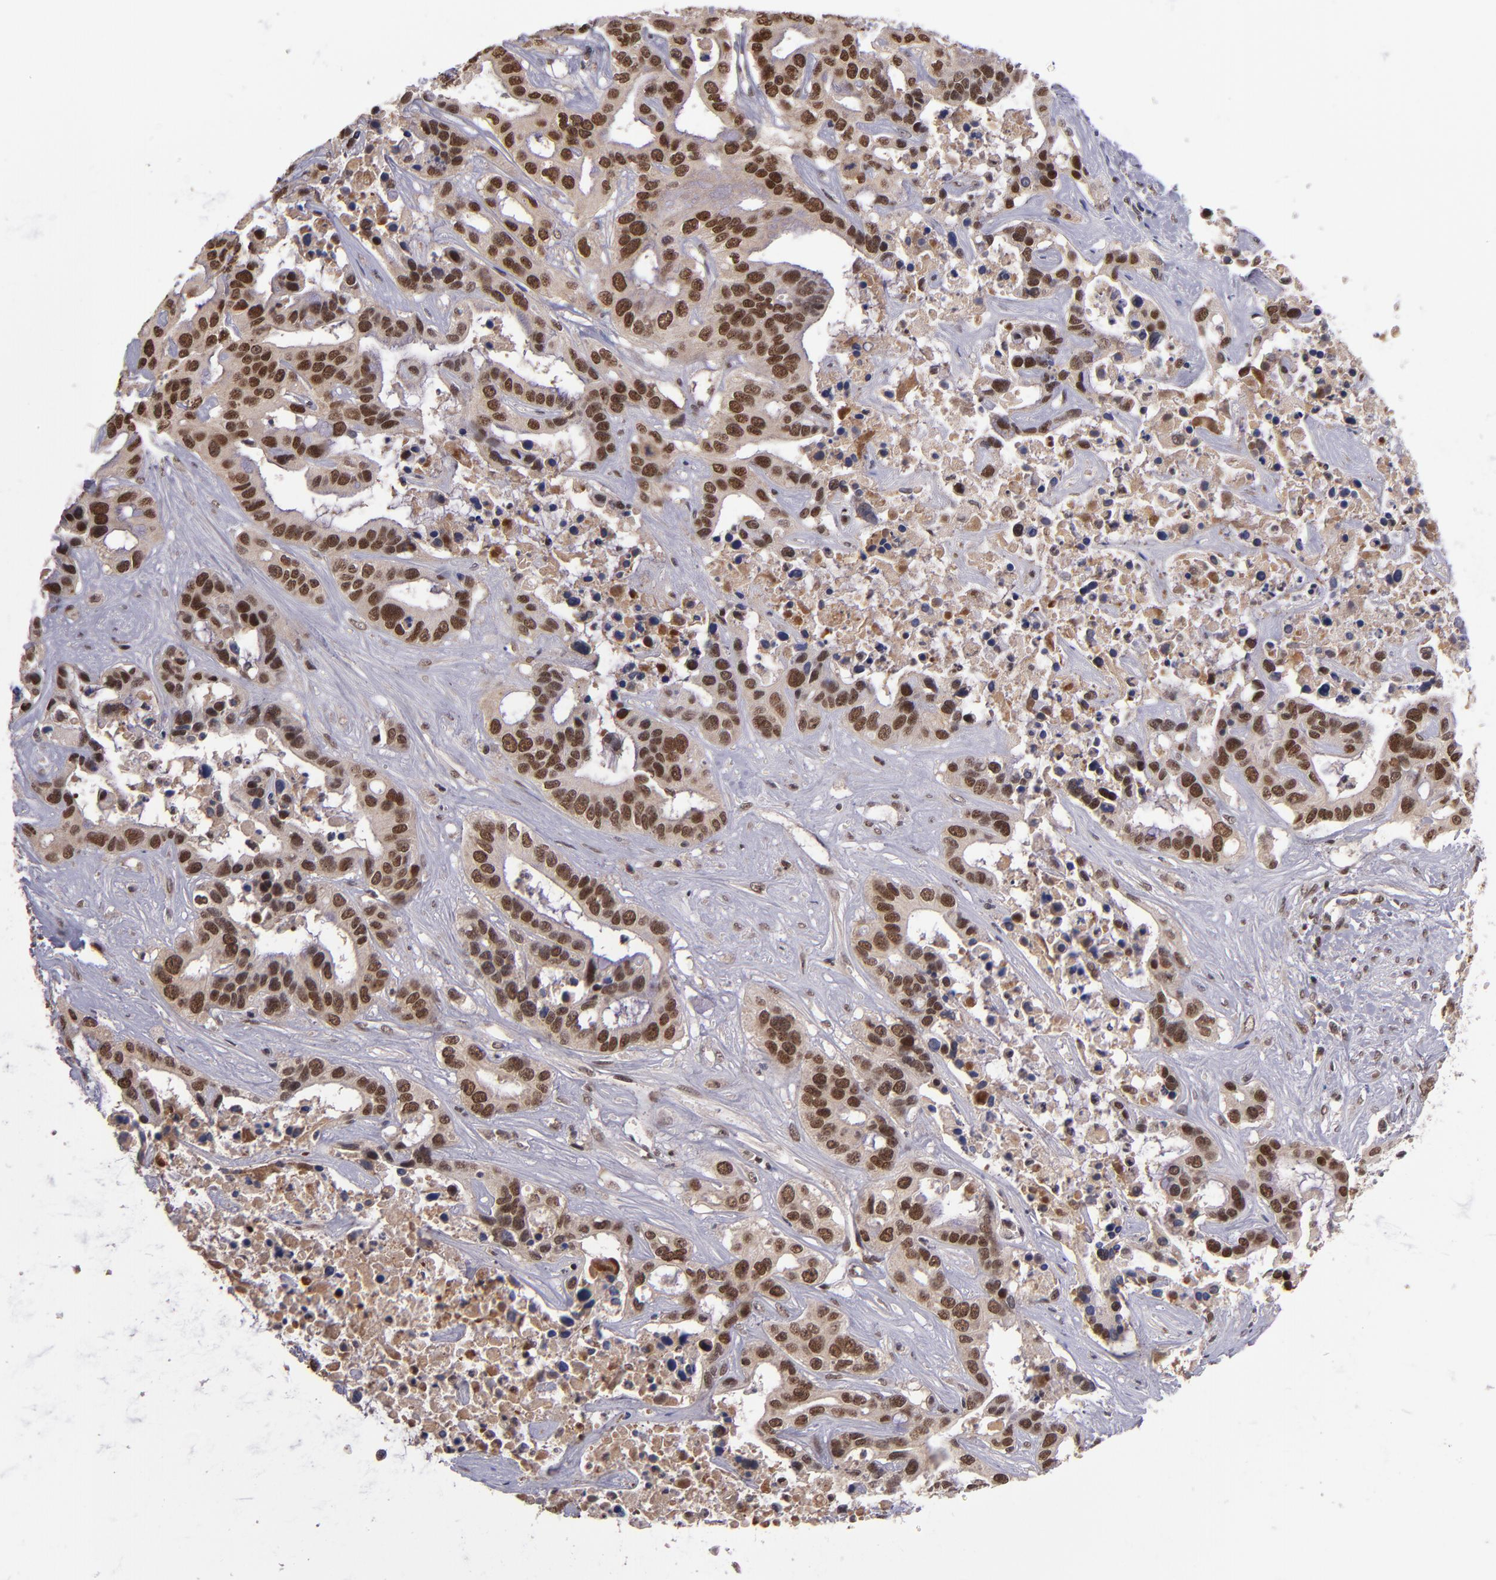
{"staining": {"intensity": "strong", "quantity": ">75%", "location": "nuclear"}, "tissue": "liver cancer", "cell_type": "Tumor cells", "image_type": "cancer", "snomed": [{"axis": "morphology", "description": "Cholangiocarcinoma"}, {"axis": "topography", "description": "Liver"}], "caption": "Strong nuclear positivity is seen in approximately >75% of tumor cells in liver cancer (cholangiocarcinoma).", "gene": "EP300", "patient": {"sex": "female", "age": 65}}